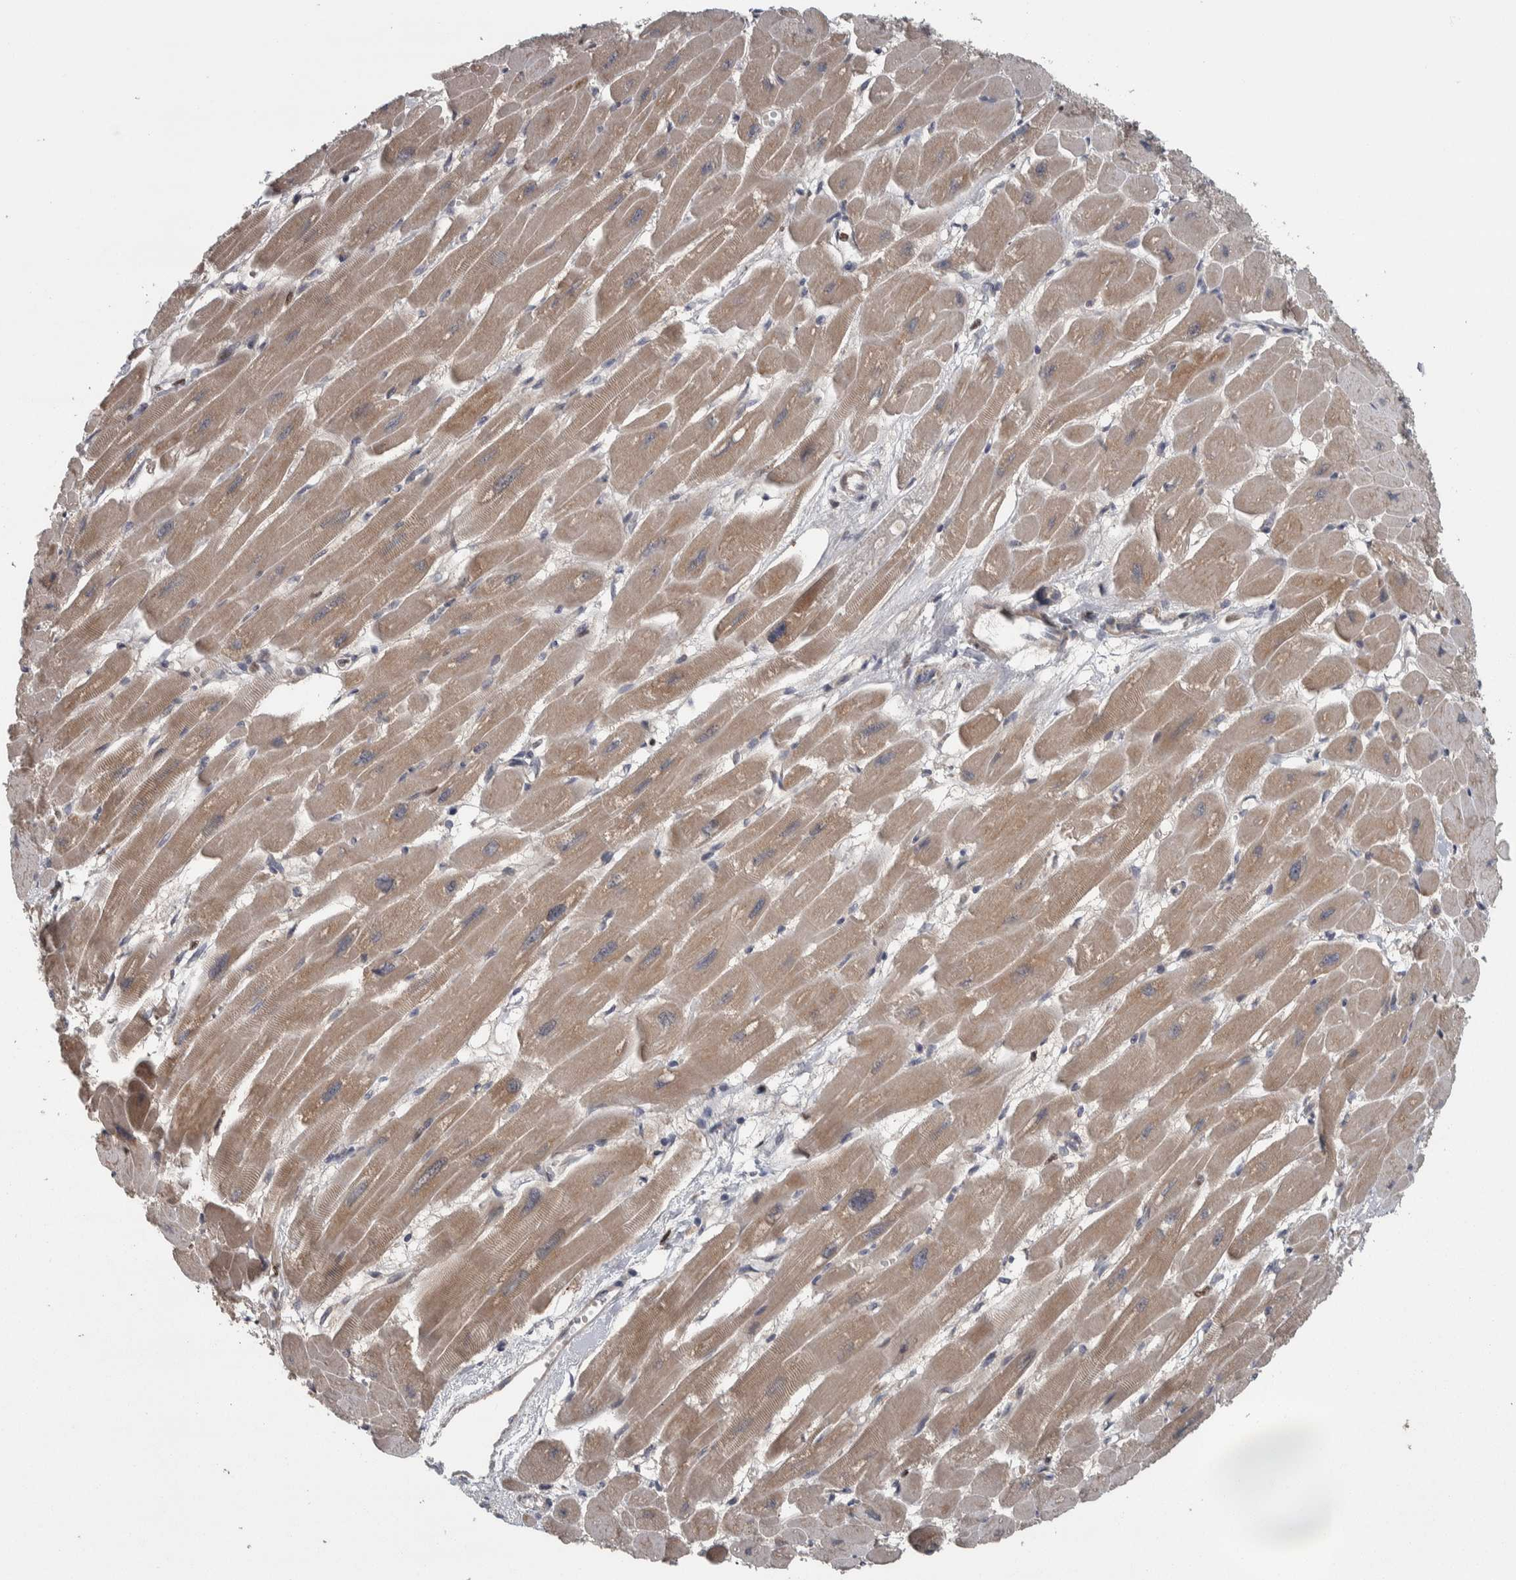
{"staining": {"intensity": "moderate", "quantity": ">75%", "location": "cytoplasmic/membranous"}, "tissue": "heart muscle", "cell_type": "Cardiomyocytes", "image_type": "normal", "snomed": [{"axis": "morphology", "description": "Normal tissue, NOS"}, {"axis": "topography", "description": "Heart"}], "caption": "High-power microscopy captured an immunohistochemistry image of normal heart muscle, revealing moderate cytoplasmic/membranous expression in approximately >75% of cardiomyocytes.", "gene": "CWC27", "patient": {"sex": "female", "age": 54}}